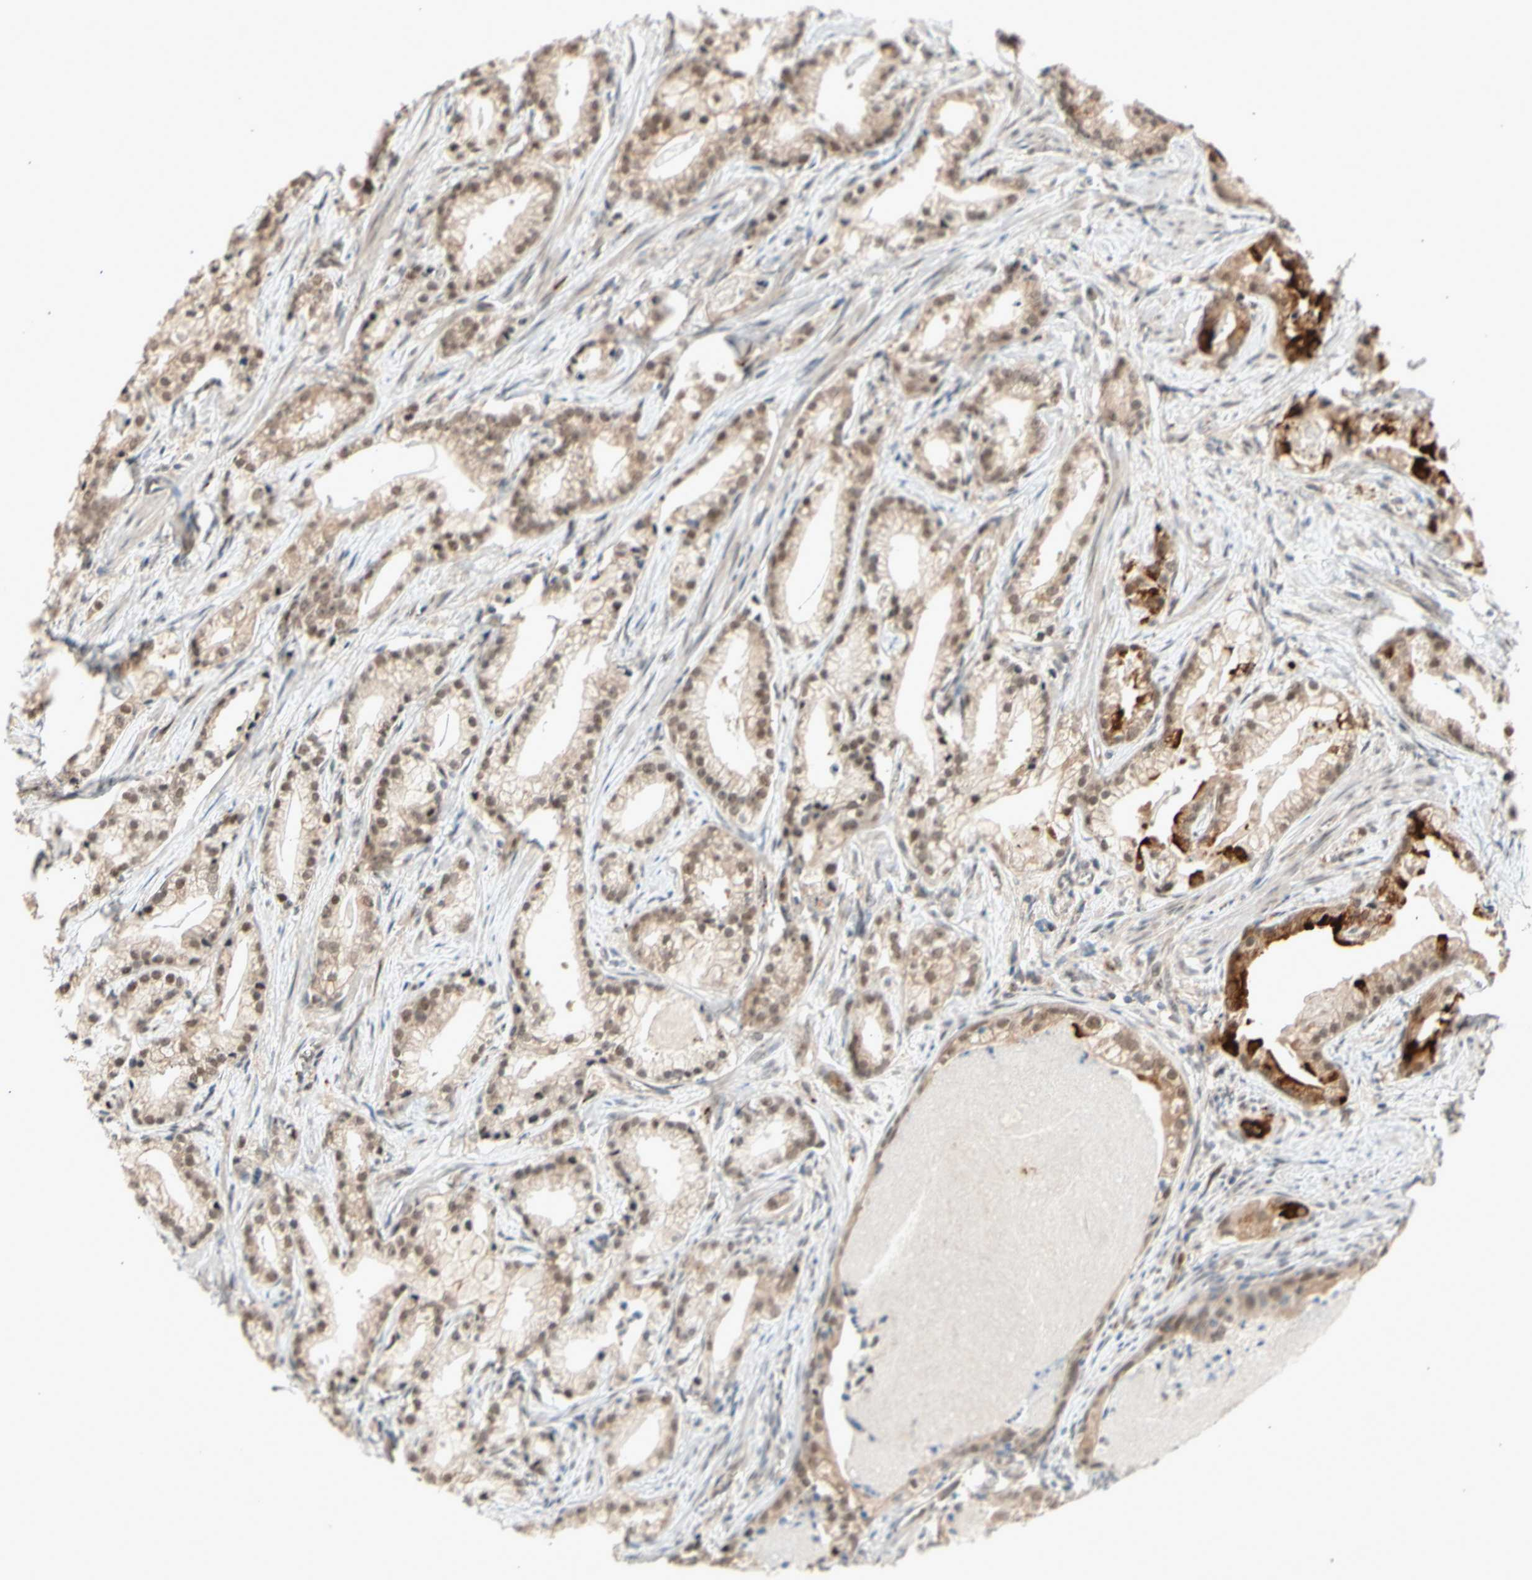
{"staining": {"intensity": "moderate", "quantity": ">75%", "location": "cytoplasmic/membranous,nuclear"}, "tissue": "prostate cancer", "cell_type": "Tumor cells", "image_type": "cancer", "snomed": [{"axis": "morphology", "description": "Adenocarcinoma, Low grade"}, {"axis": "topography", "description": "Prostate"}], "caption": "Immunohistochemical staining of prostate low-grade adenocarcinoma demonstrates medium levels of moderate cytoplasmic/membranous and nuclear staining in about >75% of tumor cells.", "gene": "NGEF", "patient": {"sex": "male", "age": 59}}